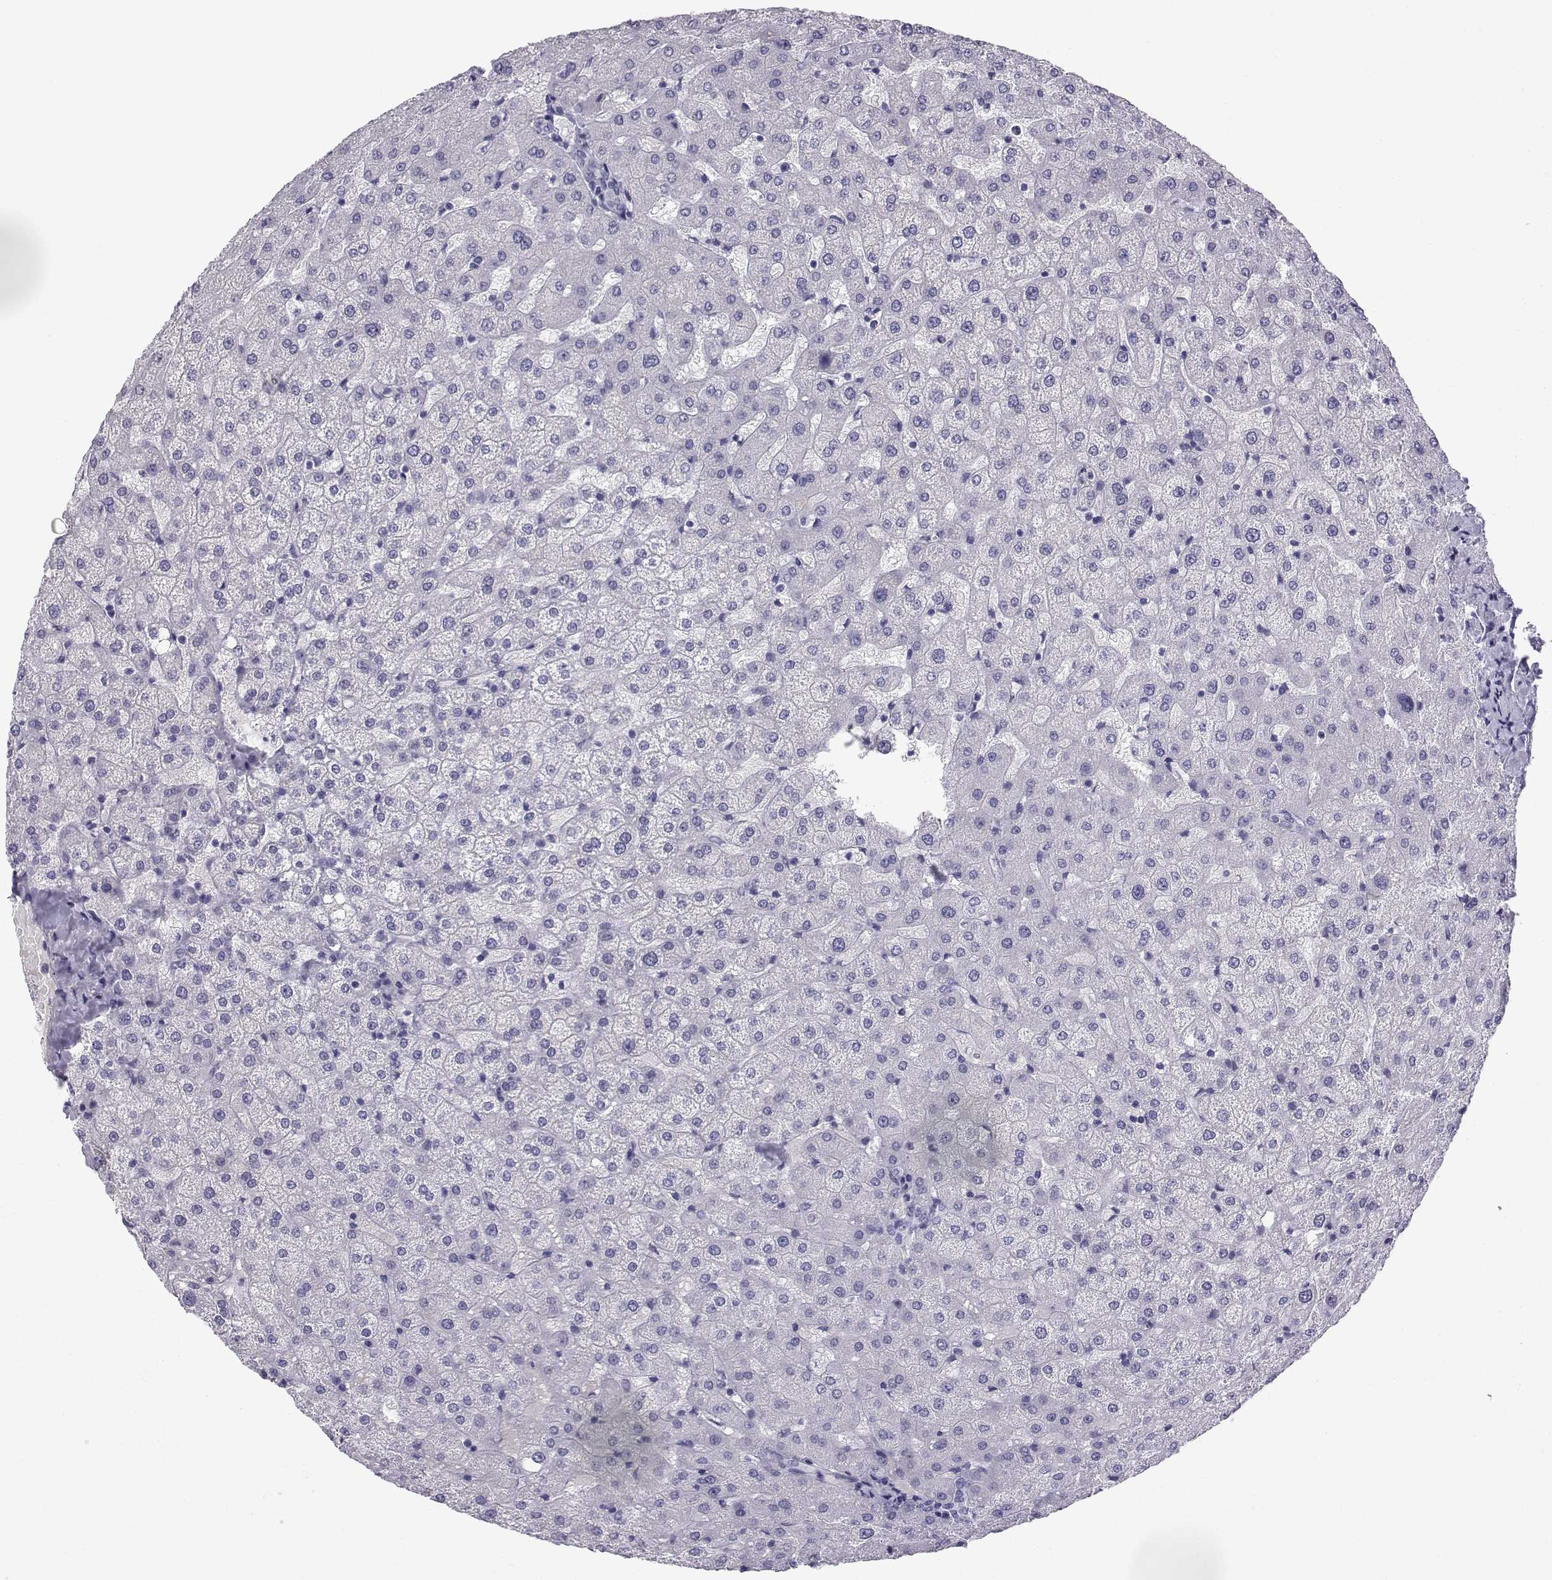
{"staining": {"intensity": "negative", "quantity": "none", "location": "none"}, "tissue": "liver", "cell_type": "Cholangiocytes", "image_type": "normal", "snomed": [{"axis": "morphology", "description": "Normal tissue, NOS"}, {"axis": "topography", "description": "Liver"}], "caption": "Immunohistochemistry (IHC) micrograph of normal liver: human liver stained with DAB (3,3'-diaminobenzidine) shows no significant protein positivity in cholangiocytes.", "gene": "RNASE12", "patient": {"sex": "female", "age": 50}}